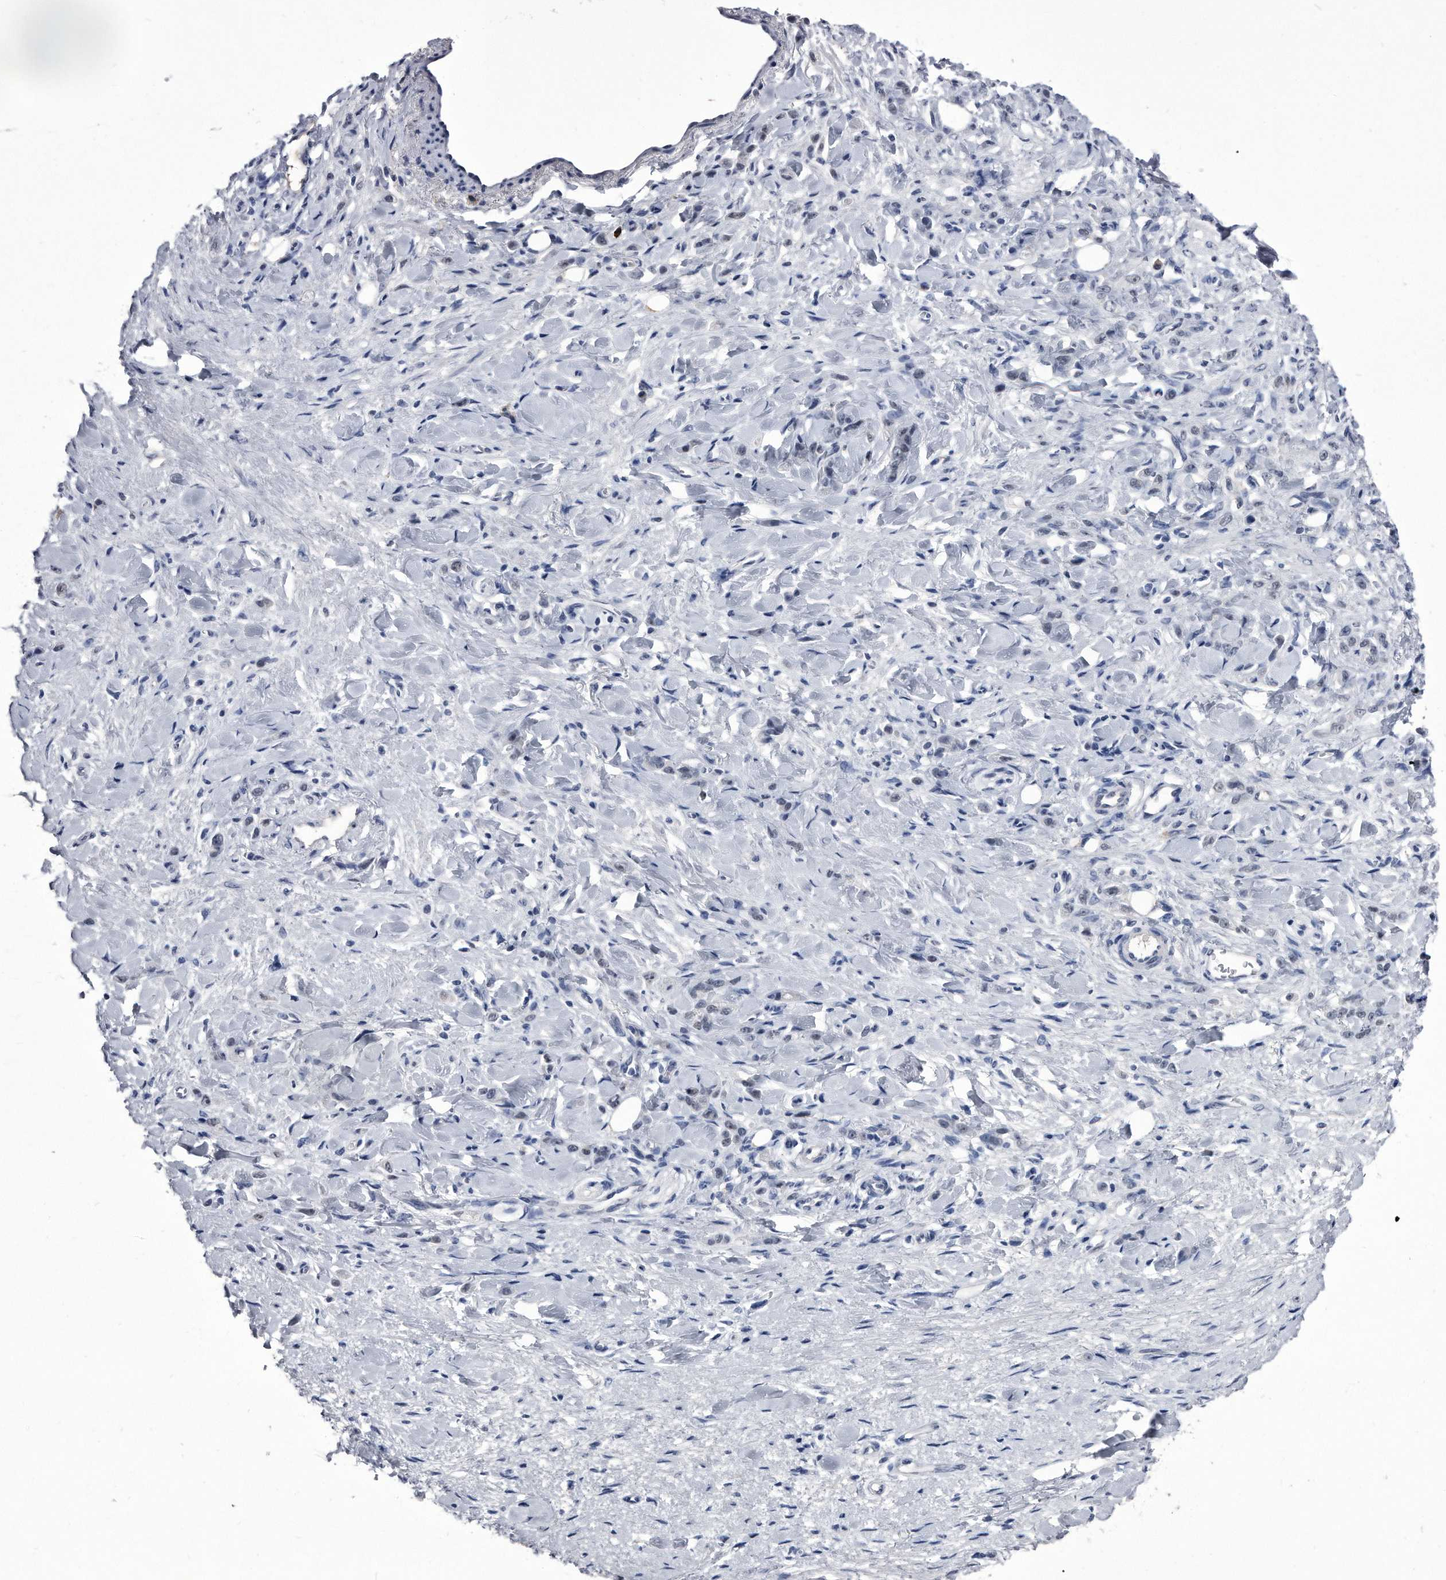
{"staining": {"intensity": "negative", "quantity": "none", "location": "none"}, "tissue": "stomach cancer", "cell_type": "Tumor cells", "image_type": "cancer", "snomed": [{"axis": "morphology", "description": "Normal tissue, NOS"}, {"axis": "morphology", "description": "Adenocarcinoma, NOS"}, {"axis": "topography", "description": "Stomach"}], "caption": "IHC of stomach cancer (adenocarcinoma) demonstrates no staining in tumor cells.", "gene": "KCTD8", "patient": {"sex": "male", "age": 82}}